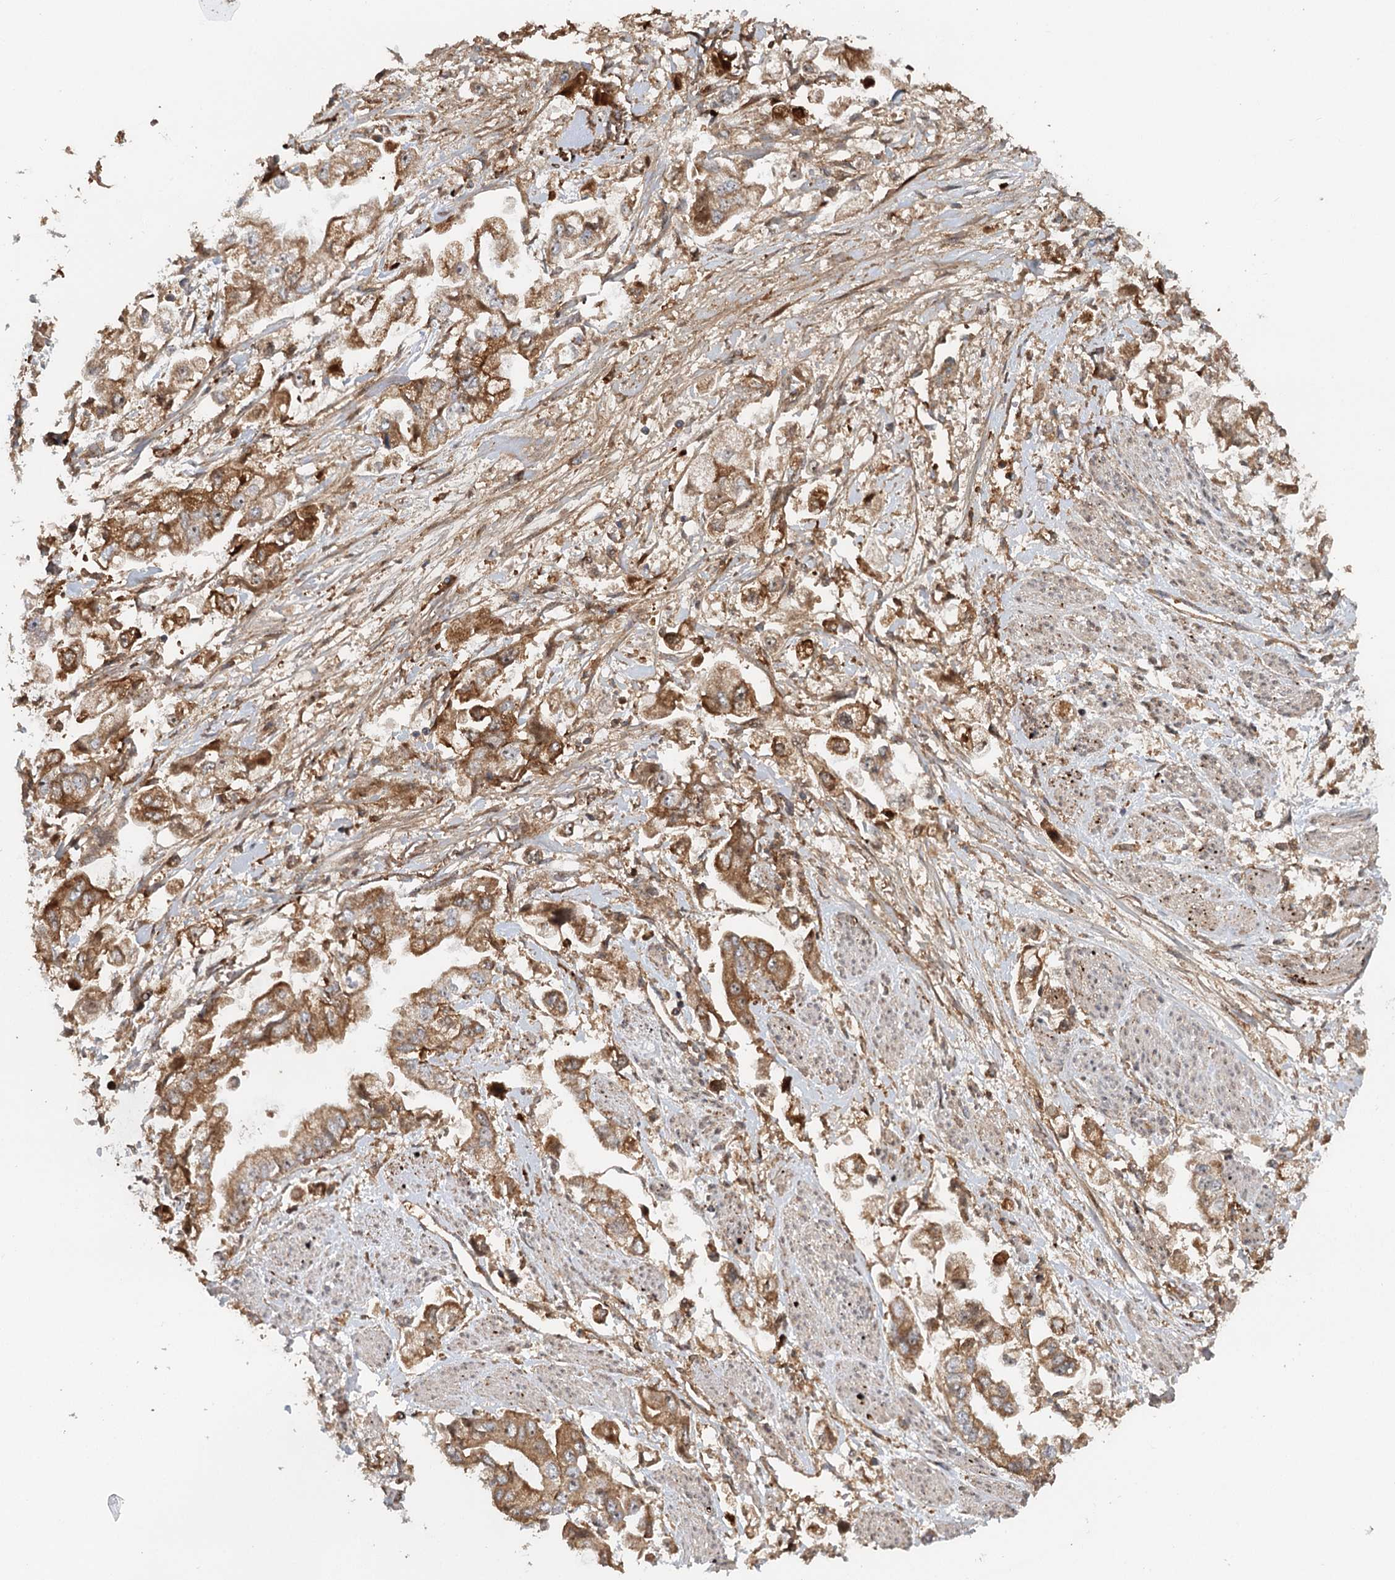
{"staining": {"intensity": "strong", "quantity": ">75%", "location": "cytoplasmic/membranous"}, "tissue": "stomach cancer", "cell_type": "Tumor cells", "image_type": "cancer", "snomed": [{"axis": "morphology", "description": "Adenocarcinoma, NOS"}, {"axis": "topography", "description": "Stomach"}], "caption": "Immunohistochemistry (IHC) photomicrograph of stomach cancer stained for a protein (brown), which displays high levels of strong cytoplasmic/membranous positivity in about >75% of tumor cells.", "gene": "RNF111", "patient": {"sex": "male", "age": 62}}